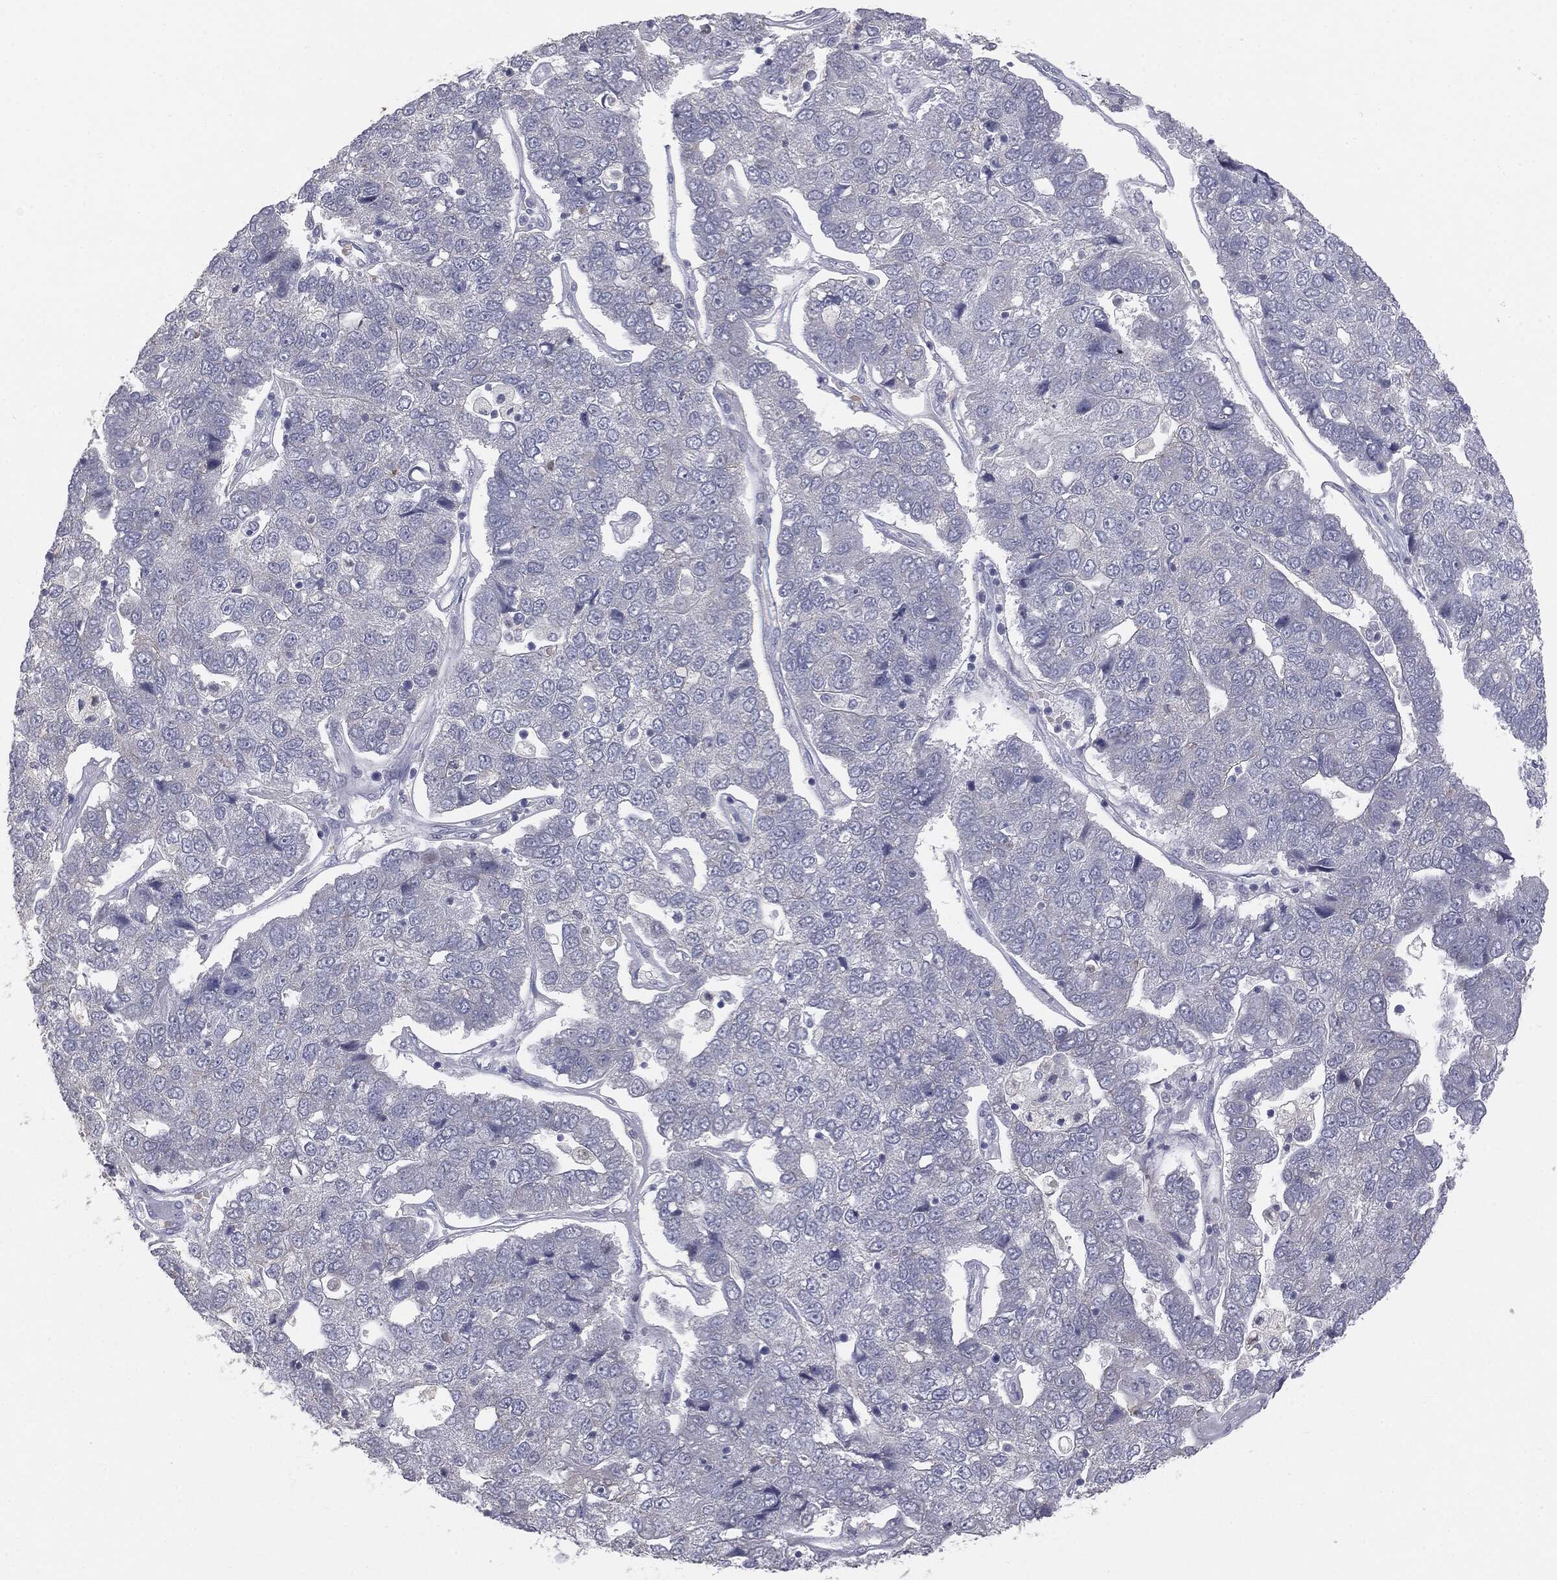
{"staining": {"intensity": "negative", "quantity": "none", "location": "none"}, "tissue": "pancreatic cancer", "cell_type": "Tumor cells", "image_type": "cancer", "snomed": [{"axis": "morphology", "description": "Adenocarcinoma, NOS"}, {"axis": "topography", "description": "Pancreas"}], "caption": "This is an IHC image of human pancreatic adenocarcinoma. There is no staining in tumor cells.", "gene": "MUC1", "patient": {"sex": "female", "age": 61}}